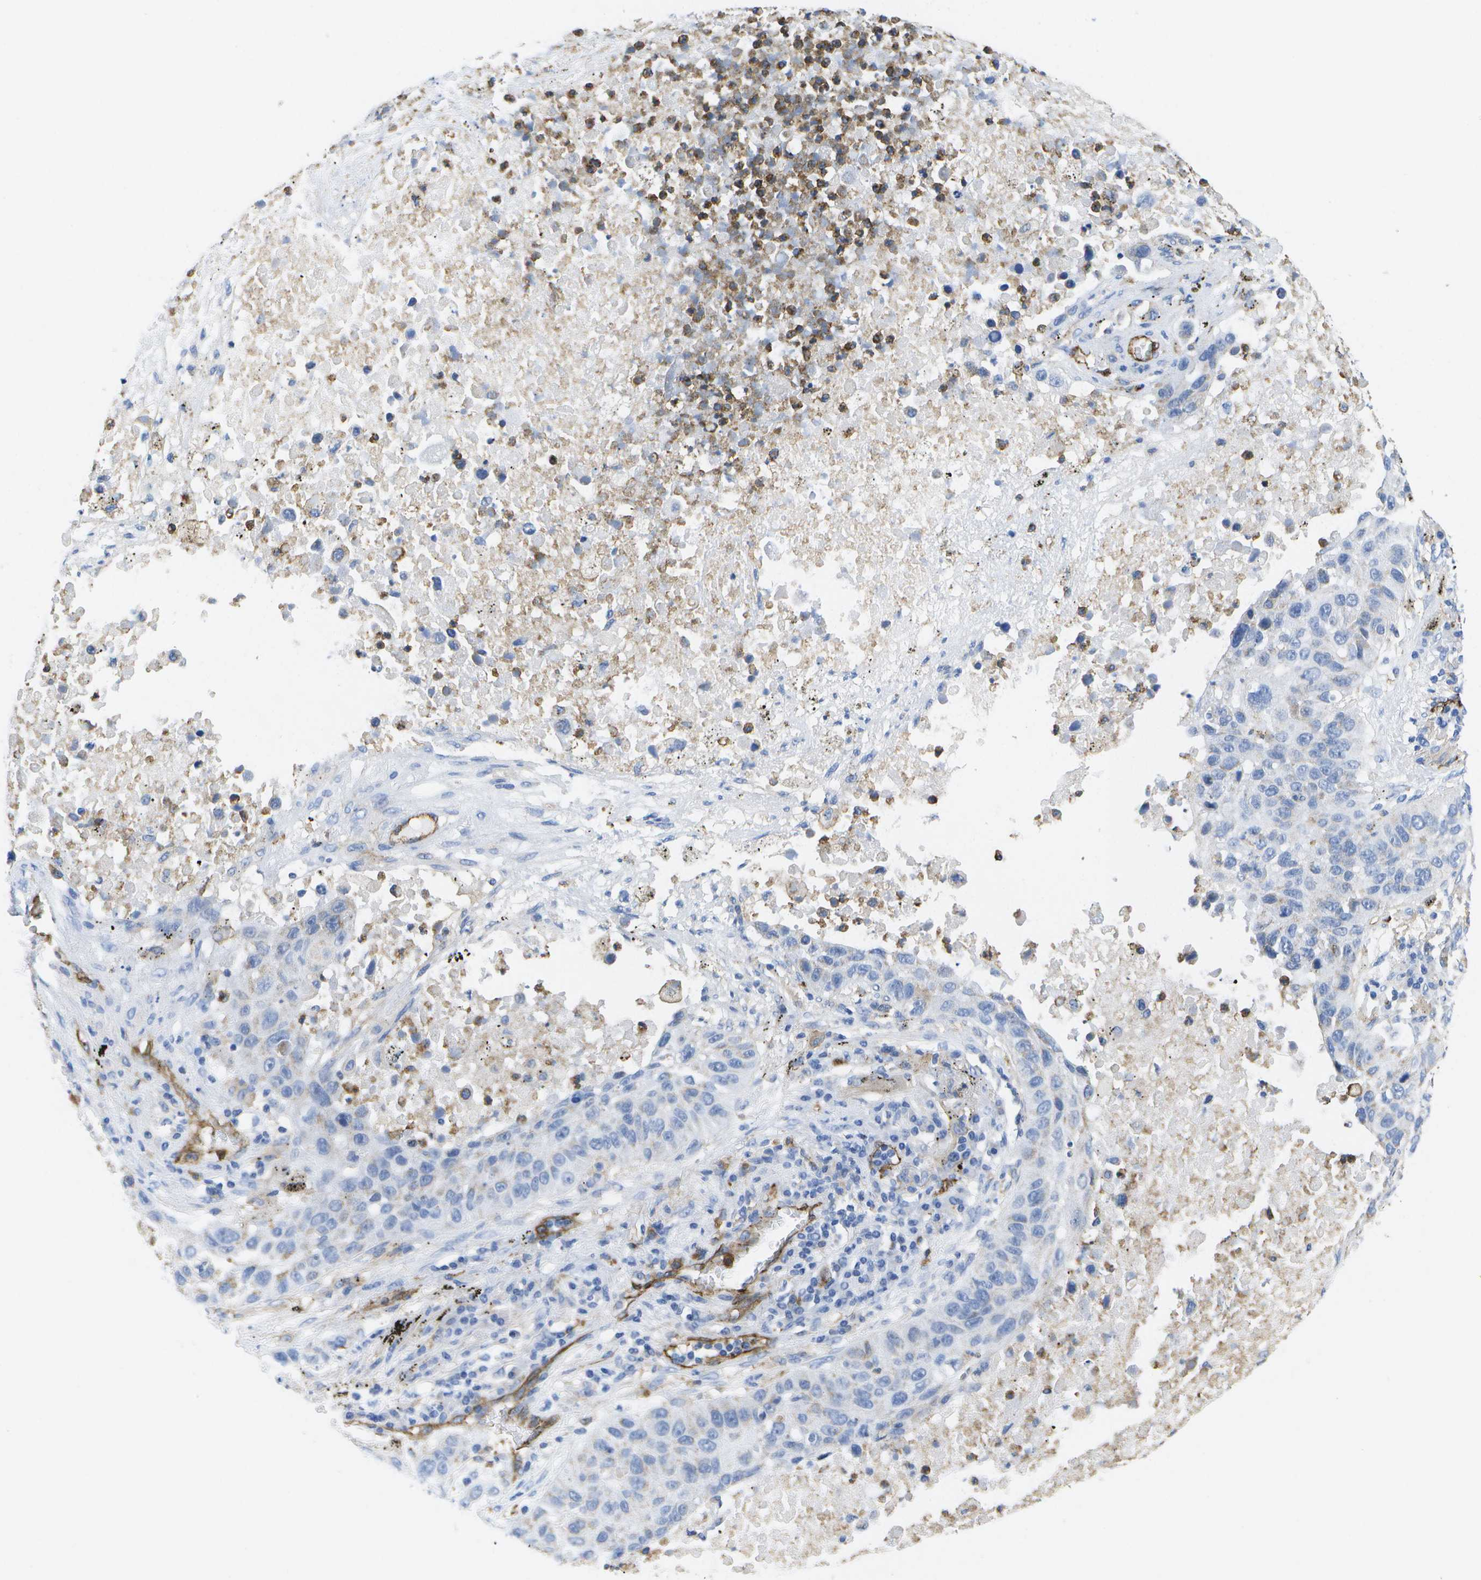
{"staining": {"intensity": "negative", "quantity": "none", "location": "none"}, "tissue": "lung cancer", "cell_type": "Tumor cells", "image_type": "cancer", "snomed": [{"axis": "morphology", "description": "Squamous cell carcinoma, NOS"}, {"axis": "topography", "description": "Lung"}], "caption": "Tumor cells are negative for brown protein staining in squamous cell carcinoma (lung).", "gene": "DYSF", "patient": {"sex": "male", "age": 57}}